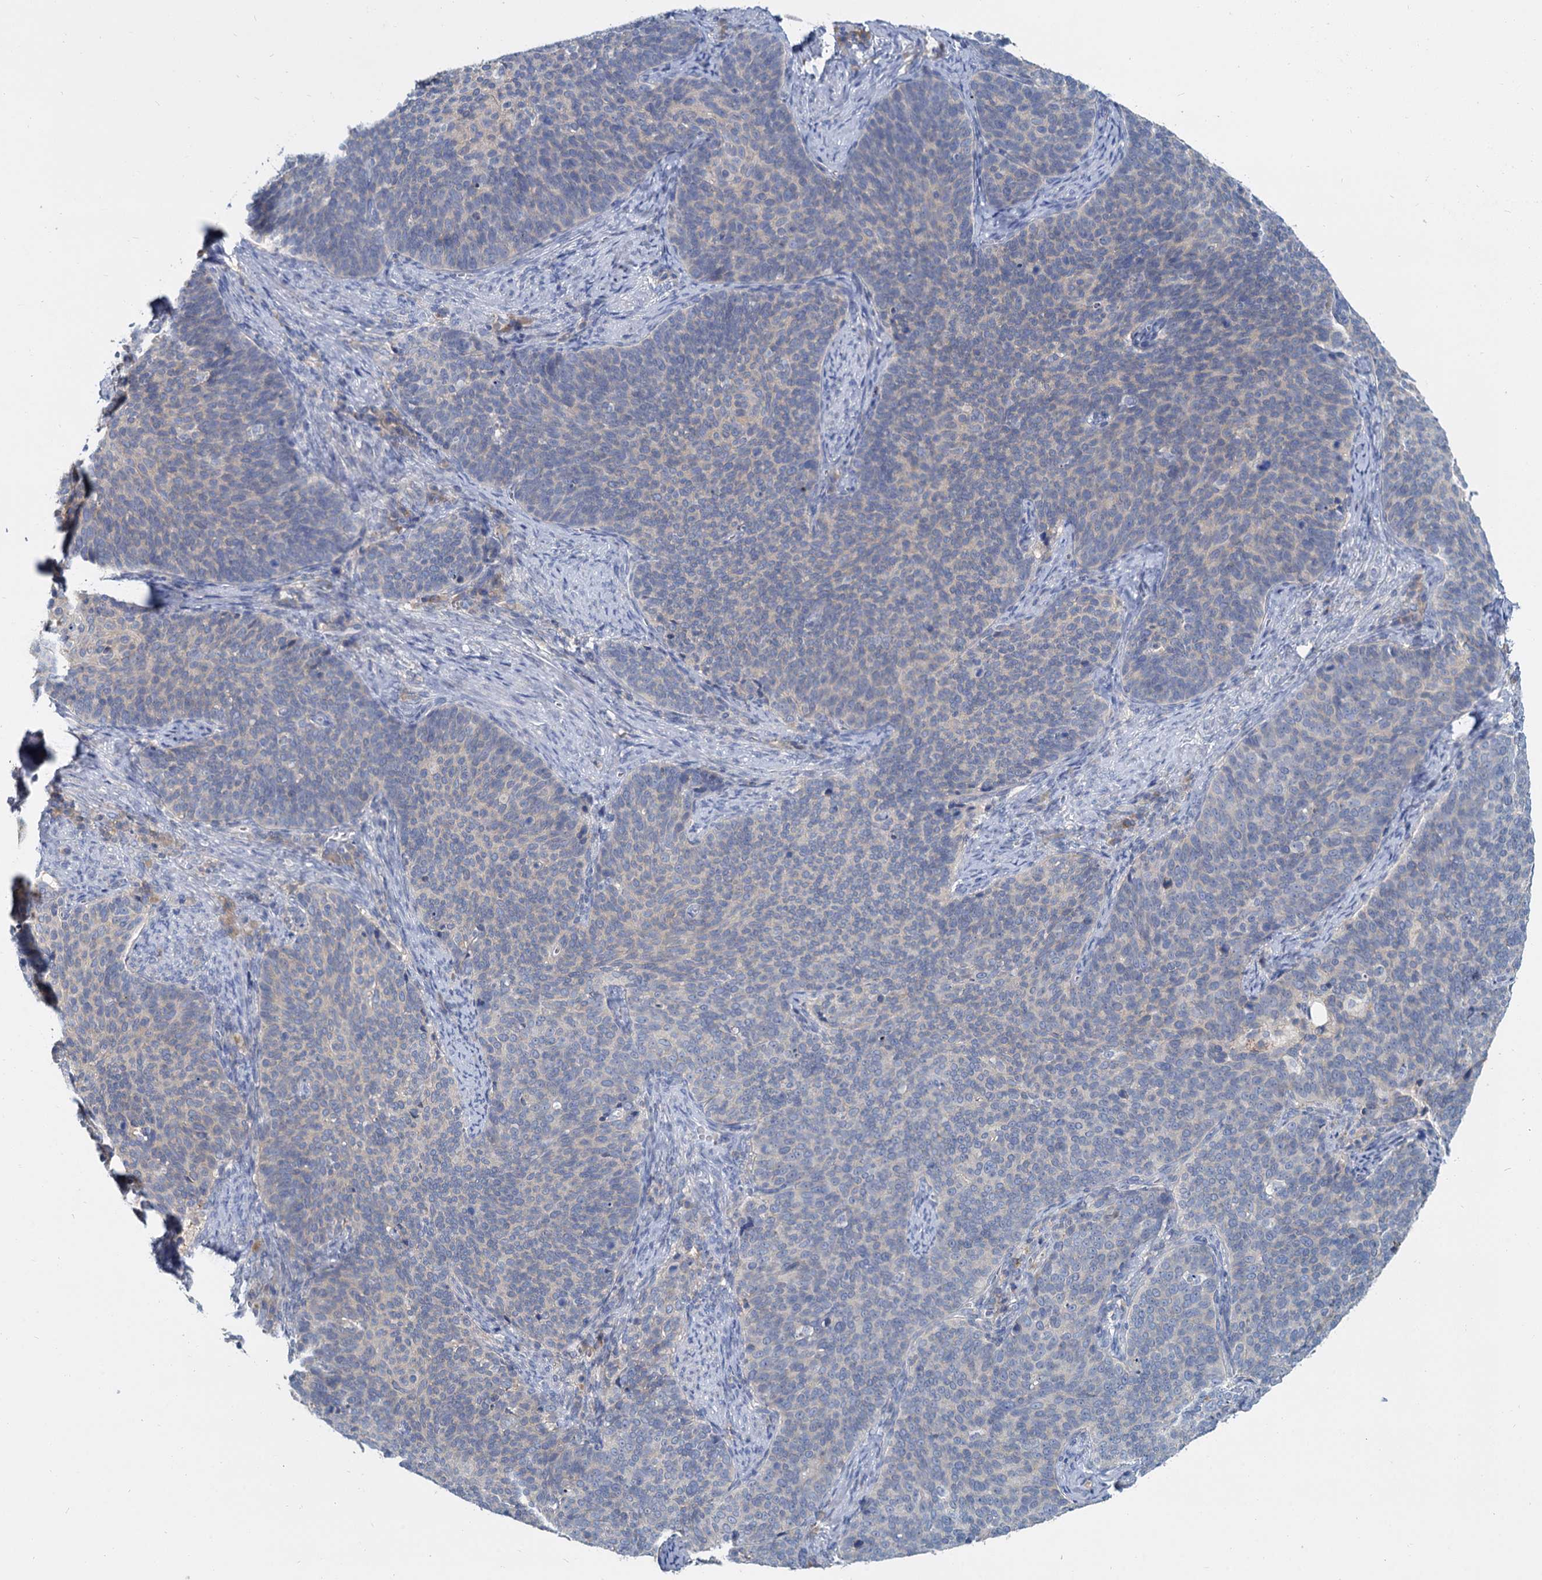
{"staining": {"intensity": "negative", "quantity": "none", "location": "none"}, "tissue": "cervical cancer", "cell_type": "Tumor cells", "image_type": "cancer", "snomed": [{"axis": "morphology", "description": "Normal tissue, NOS"}, {"axis": "morphology", "description": "Squamous cell carcinoma, NOS"}, {"axis": "topography", "description": "Cervix"}], "caption": "An image of human cervical squamous cell carcinoma is negative for staining in tumor cells.", "gene": "ACSM3", "patient": {"sex": "female", "age": 39}}